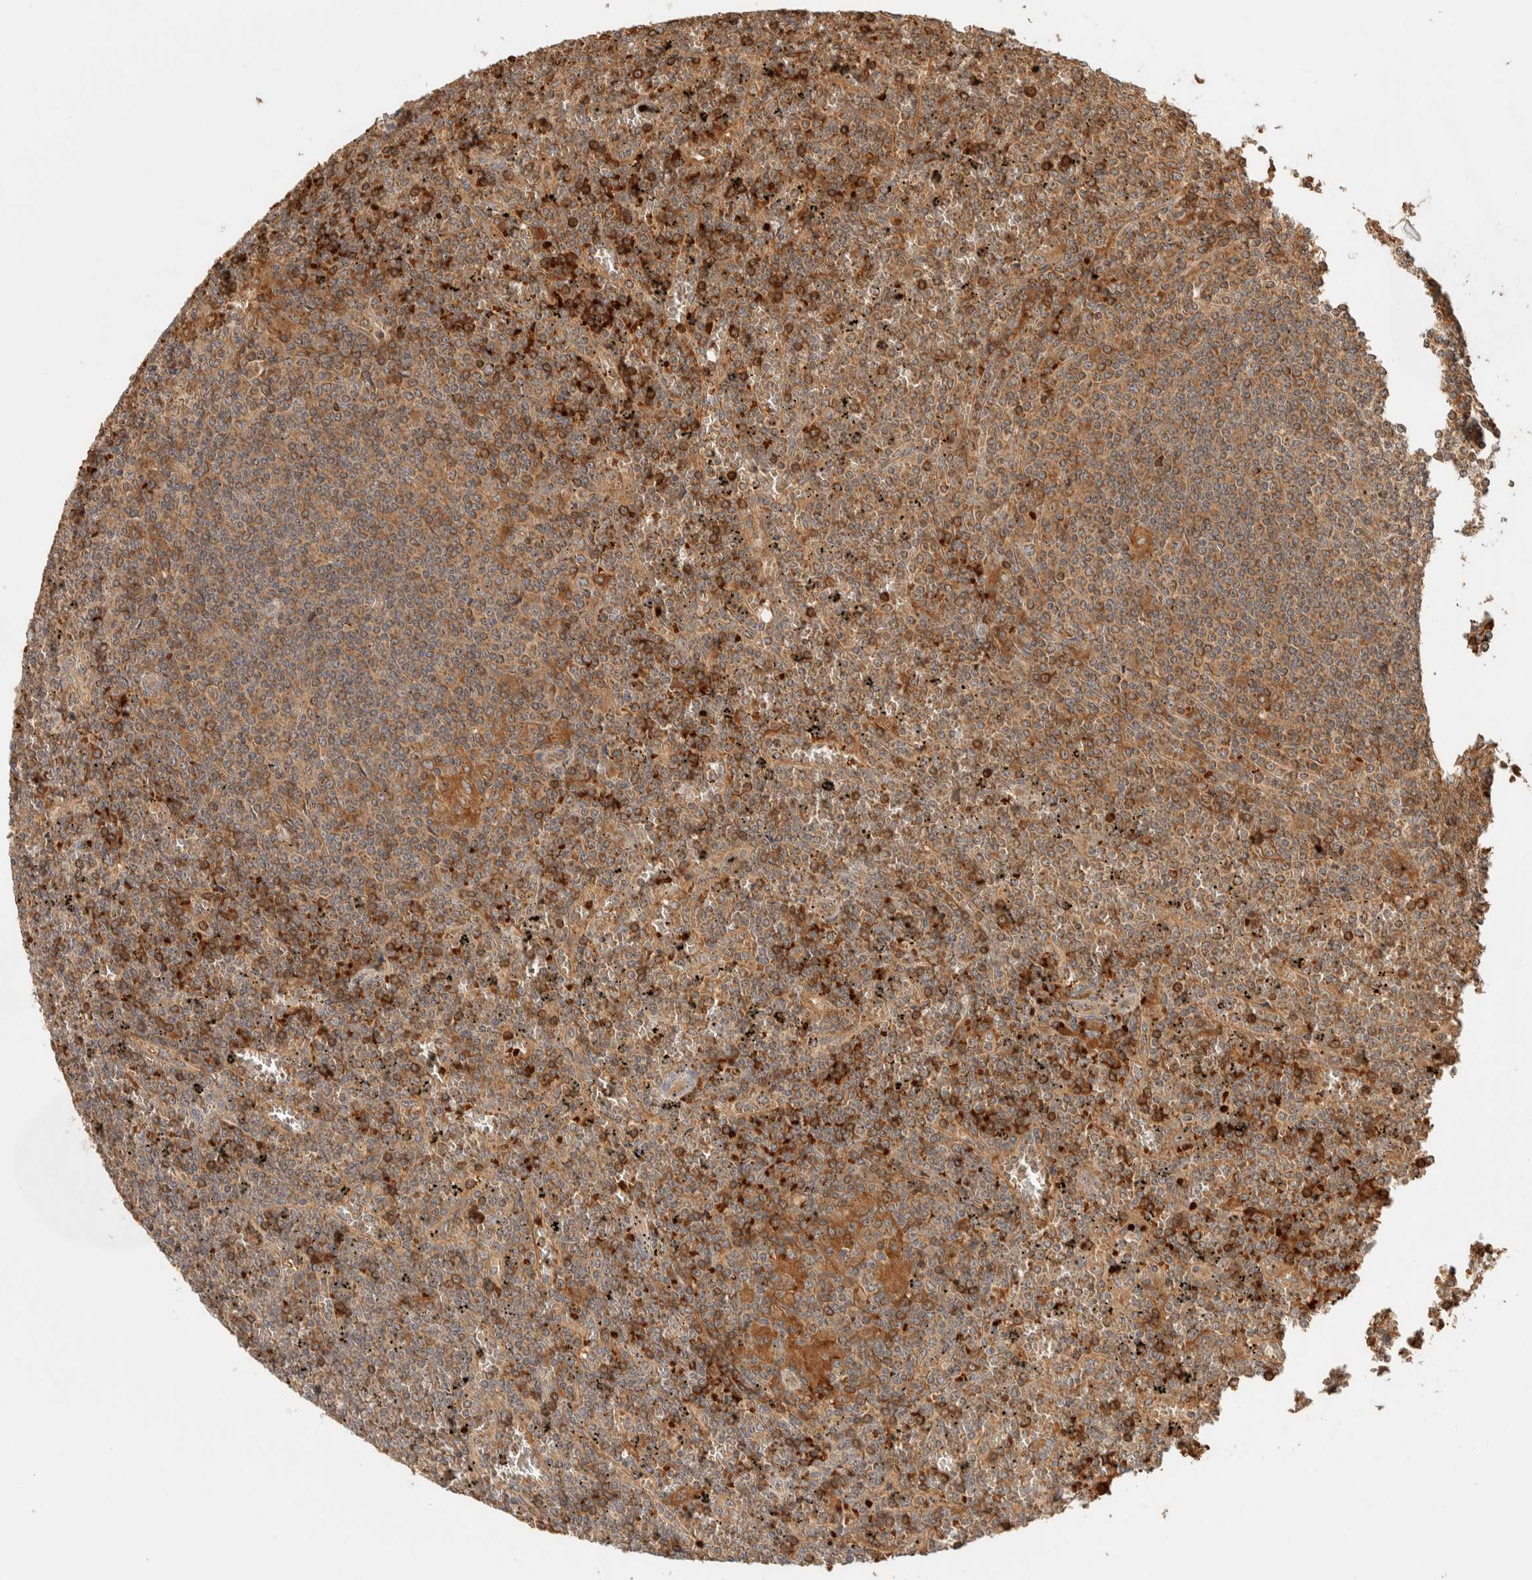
{"staining": {"intensity": "moderate", "quantity": ">75%", "location": "cytoplasmic/membranous"}, "tissue": "lymphoma", "cell_type": "Tumor cells", "image_type": "cancer", "snomed": [{"axis": "morphology", "description": "Malignant lymphoma, non-Hodgkin's type, Low grade"}, {"axis": "topography", "description": "Spleen"}], "caption": "Immunohistochemistry histopathology image of lymphoma stained for a protein (brown), which shows medium levels of moderate cytoplasmic/membranous expression in approximately >75% of tumor cells.", "gene": "TTI2", "patient": {"sex": "female", "age": 19}}